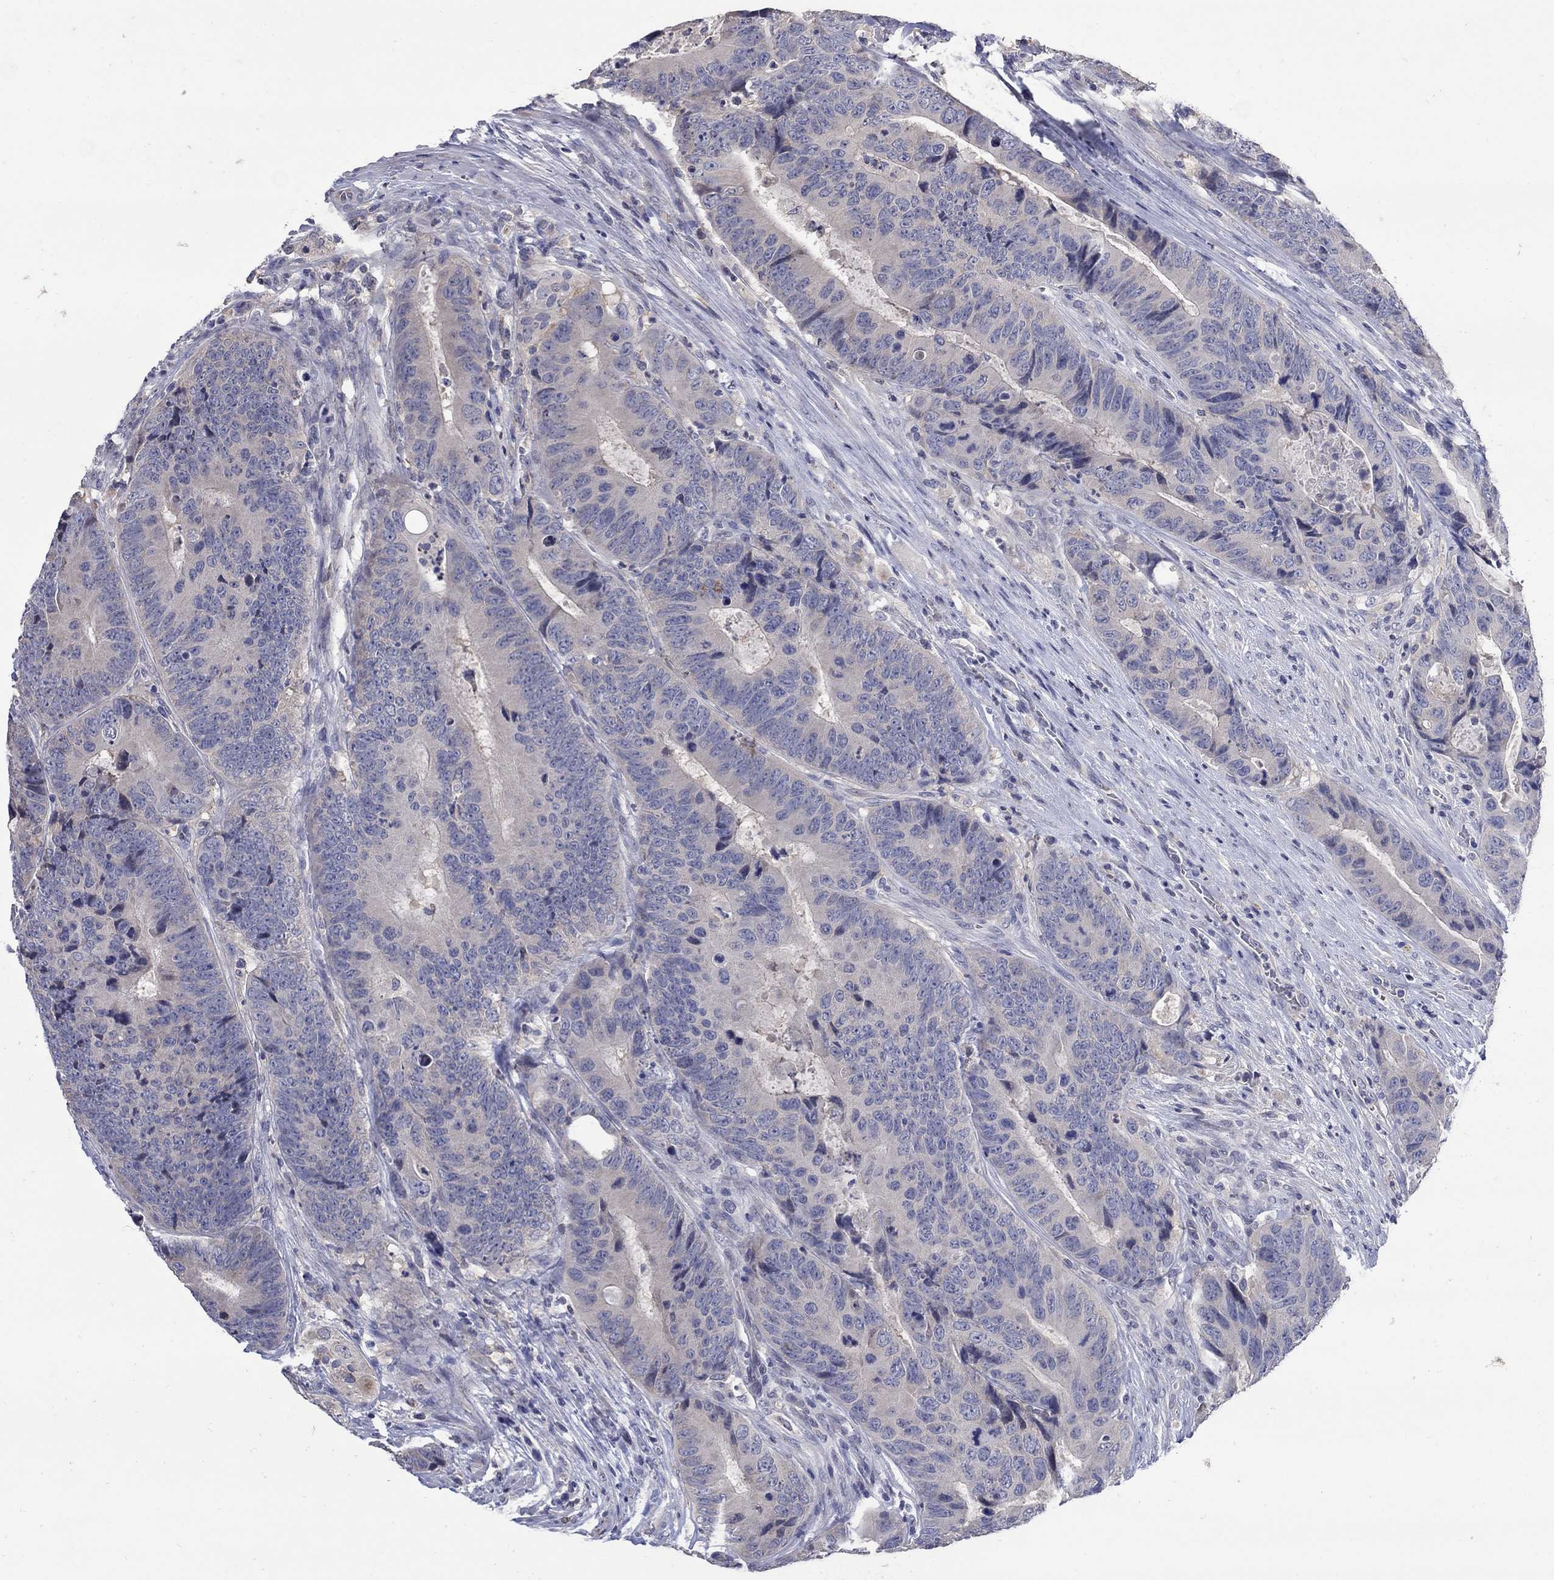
{"staining": {"intensity": "negative", "quantity": "none", "location": "none"}, "tissue": "colorectal cancer", "cell_type": "Tumor cells", "image_type": "cancer", "snomed": [{"axis": "morphology", "description": "Adenocarcinoma, NOS"}, {"axis": "topography", "description": "Colon"}], "caption": "Immunohistochemistry (IHC) photomicrograph of human colorectal adenocarcinoma stained for a protein (brown), which exhibits no expression in tumor cells.", "gene": "CETN1", "patient": {"sex": "female", "age": 56}}